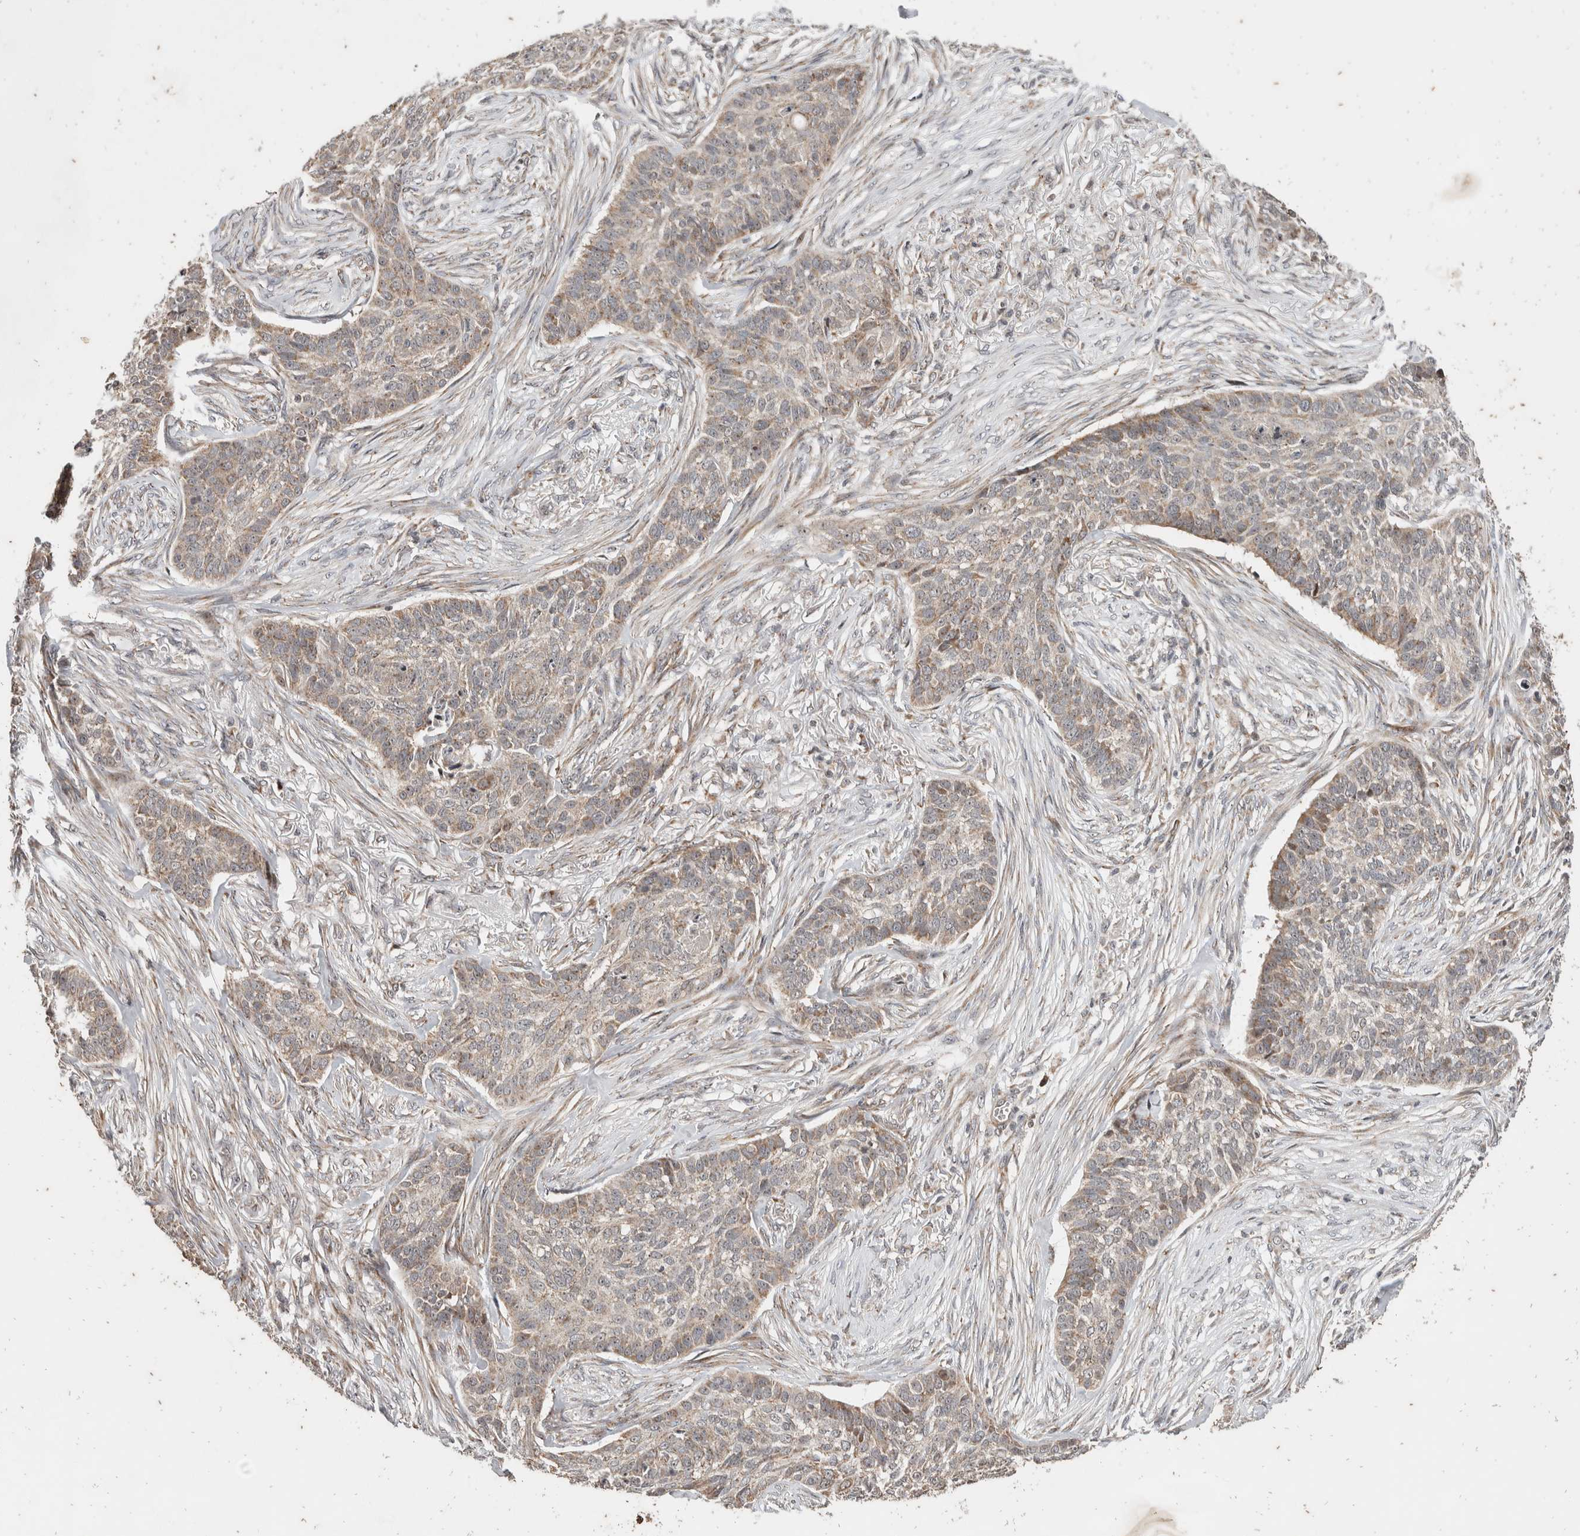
{"staining": {"intensity": "weak", "quantity": "25%-75%", "location": "cytoplasmic/membranous,nuclear"}, "tissue": "skin cancer", "cell_type": "Tumor cells", "image_type": "cancer", "snomed": [{"axis": "morphology", "description": "Basal cell carcinoma"}, {"axis": "topography", "description": "Skin"}], "caption": "An IHC photomicrograph of tumor tissue is shown. Protein staining in brown labels weak cytoplasmic/membranous and nuclear positivity in basal cell carcinoma (skin) within tumor cells.", "gene": "ATXN7L1", "patient": {"sex": "male", "age": 85}}